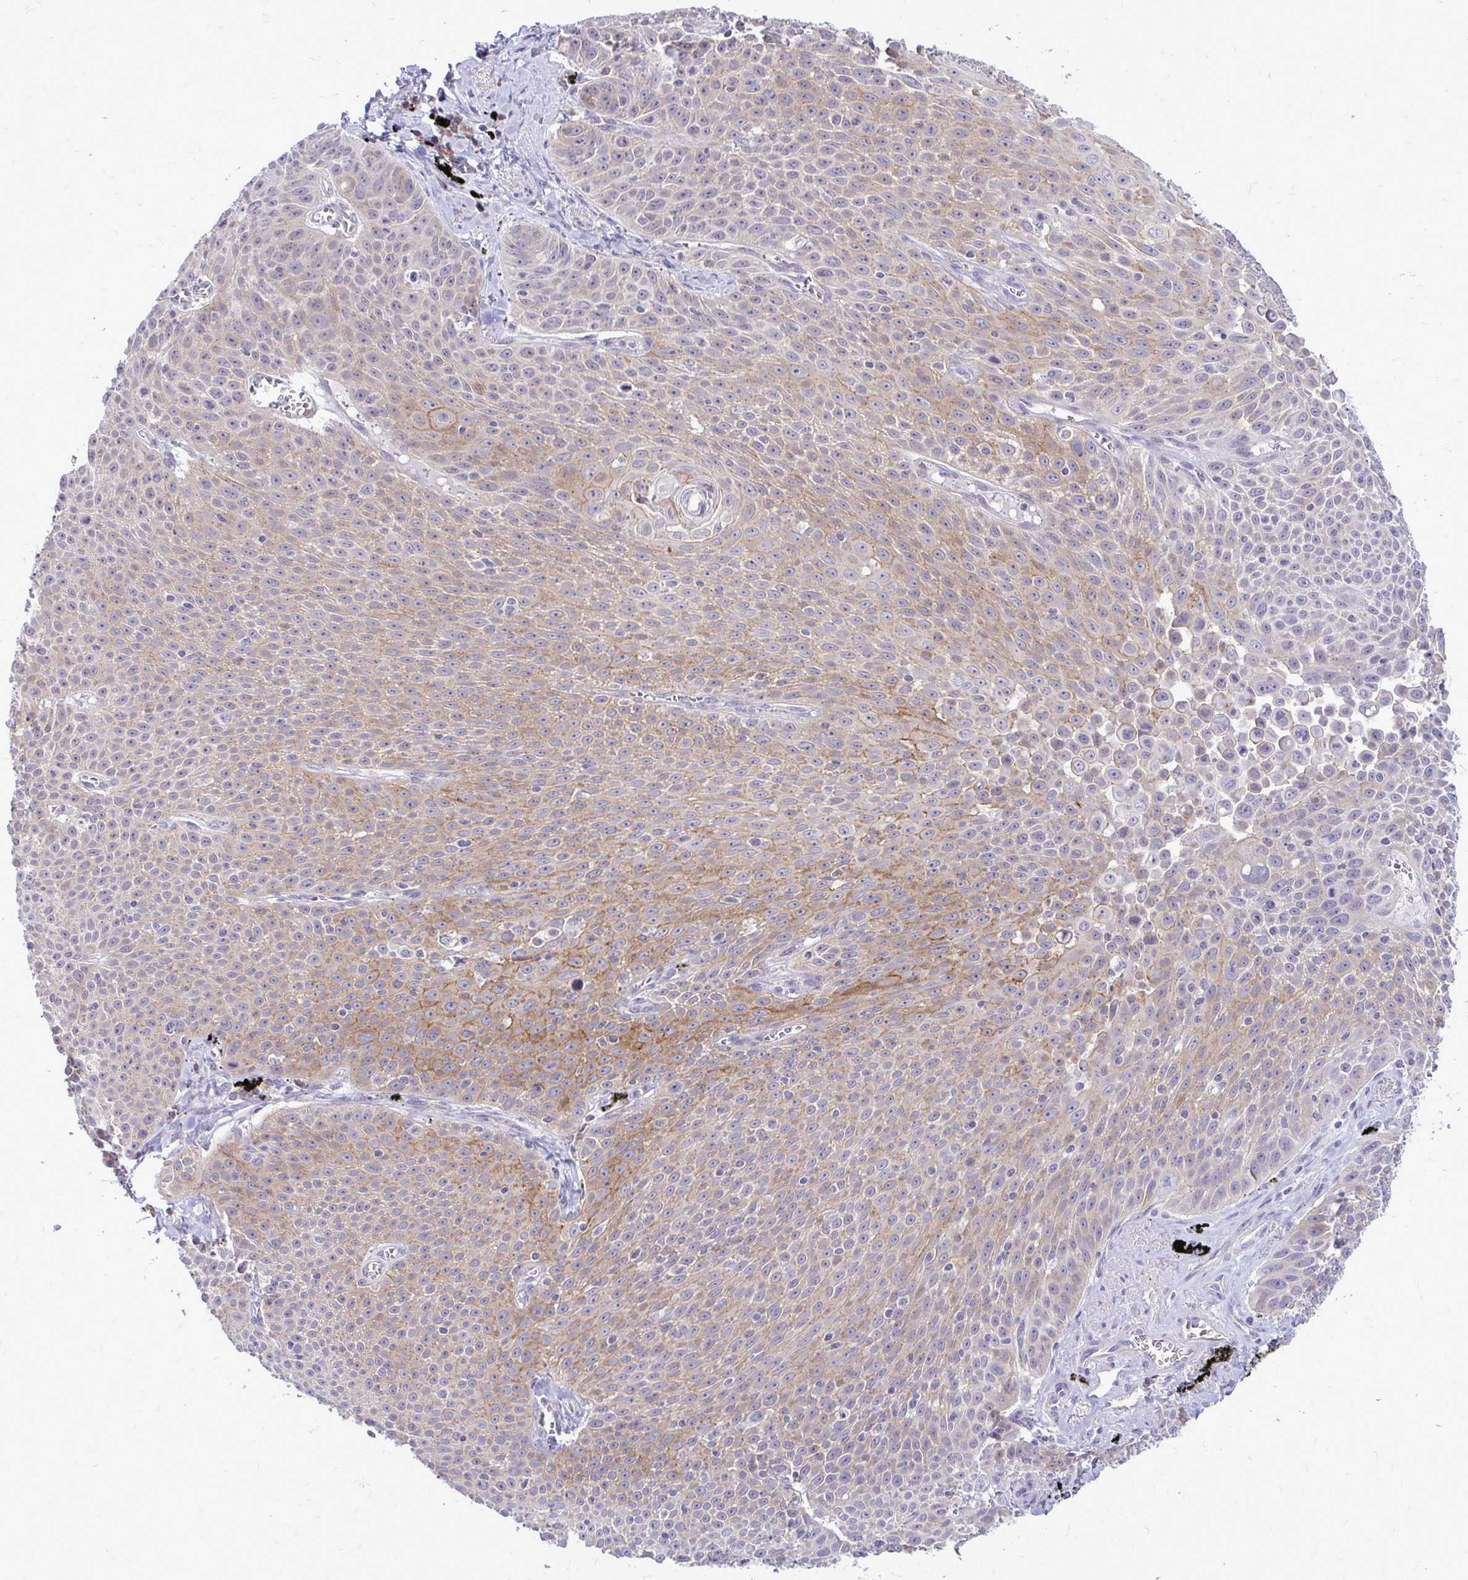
{"staining": {"intensity": "moderate", "quantity": "<25%", "location": "cytoplasmic/membranous"}, "tissue": "lung cancer", "cell_type": "Tumor cells", "image_type": "cancer", "snomed": [{"axis": "morphology", "description": "Squamous cell carcinoma, NOS"}, {"axis": "morphology", "description": "Squamous cell carcinoma, metastatic, NOS"}, {"axis": "topography", "description": "Lymph node"}, {"axis": "topography", "description": "Lung"}], "caption": "Immunohistochemistry (IHC) image of human lung squamous cell carcinoma stained for a protein (brown), which demonstrates low levels of moderate cytoplasmic/membranous expression in about <25% of tumor cells.", "gene": "SPTBN2", "patient": {"sex": "female", "age": 62}}